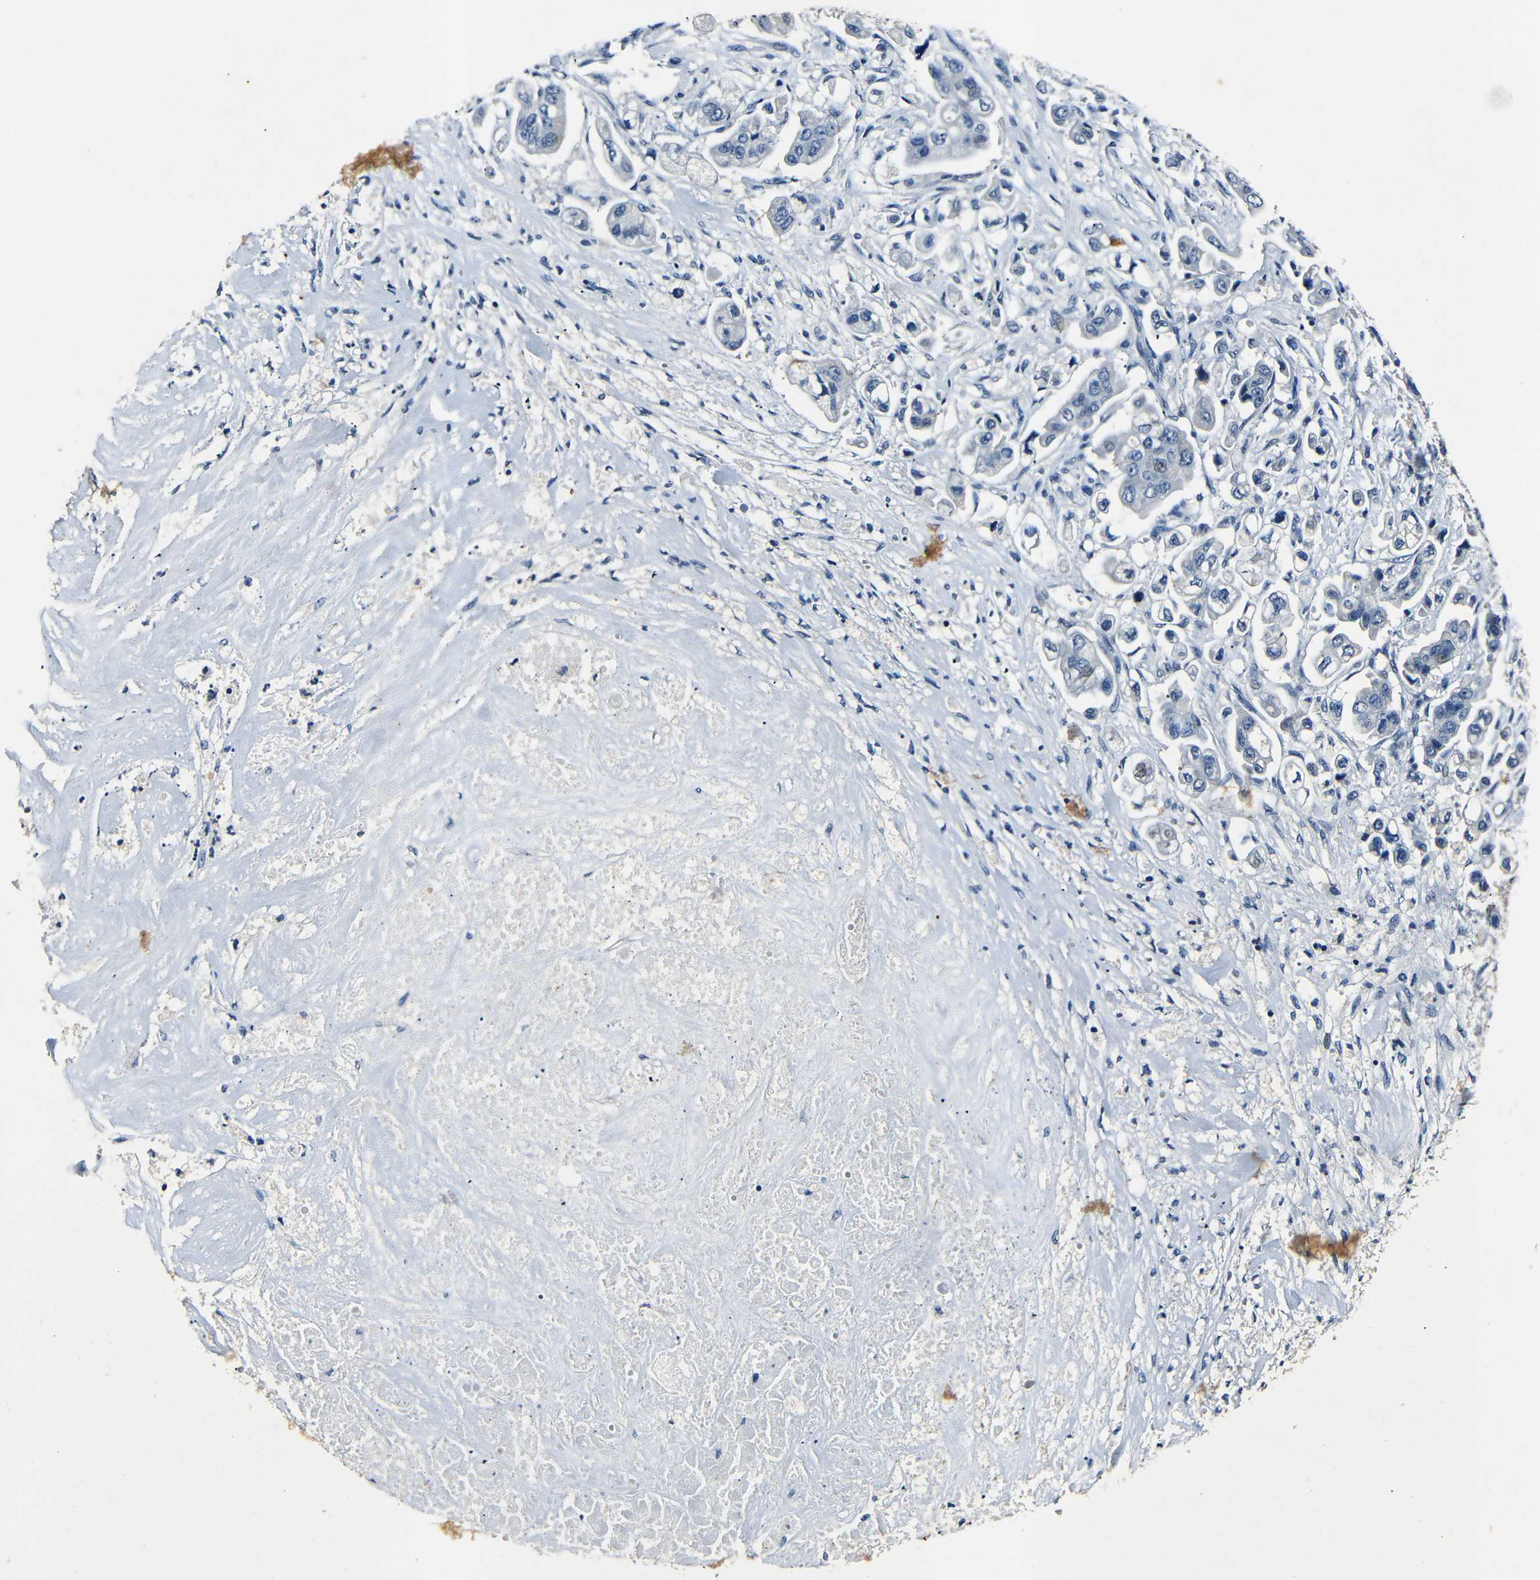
{"staining": {"intensity": "negative", "quantity": "none", "location": "none"}, "tissue": "stomach cancer", "cell_type": "Tumor cells", "image_type": "cancer", "snomed": [{"axis": "morphology", "description": "Adenocarcinoma, NOS"}, {"axis": "topography", "description": "Stomach"}], "caption": "Photomicrograph shows no protein positivity in tumor cells of stomach cancer (adenocarcinoma) tissue.", "gene": "NCMAP", "patient": {"sex": "male", "age": 62}}